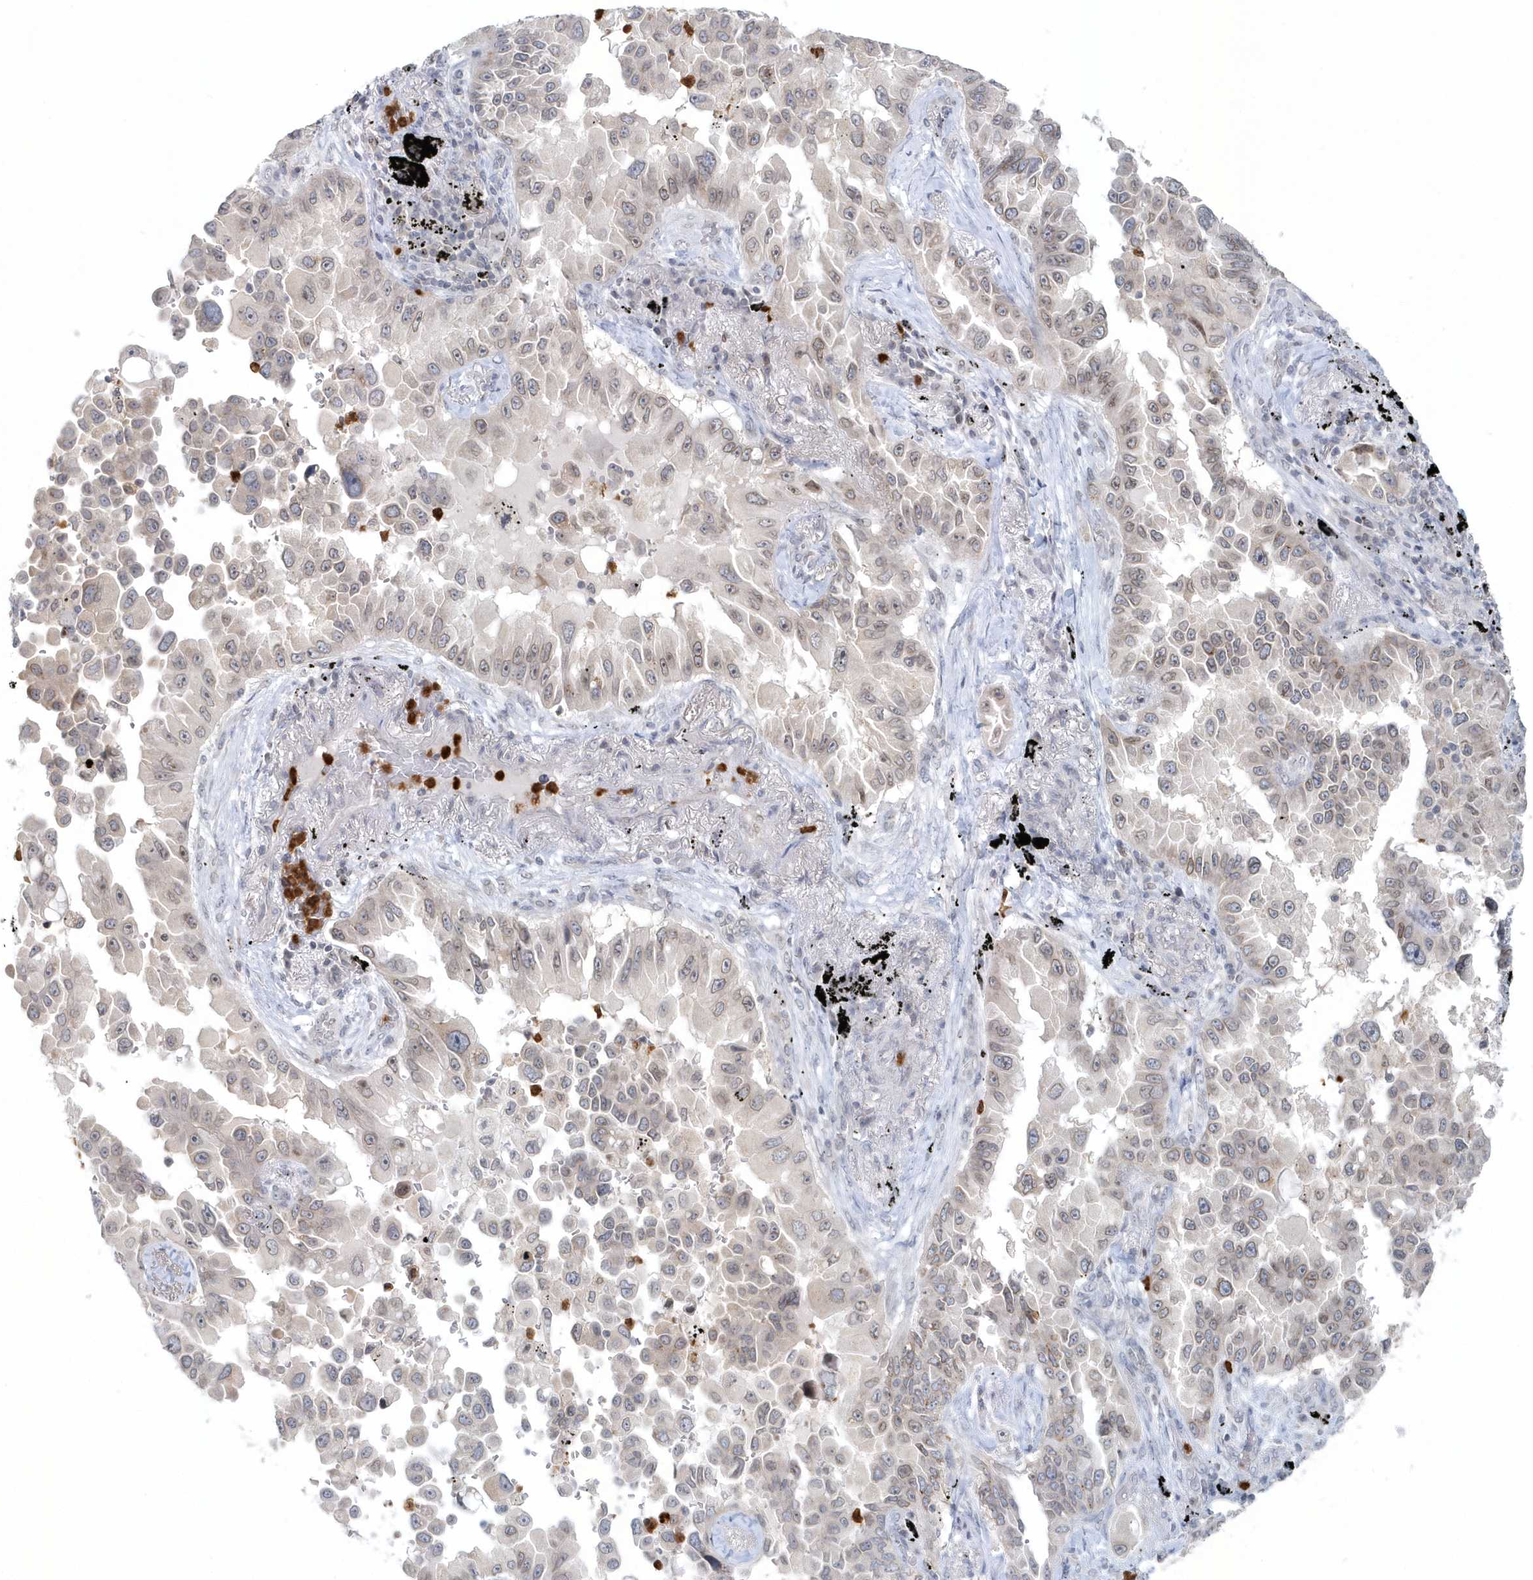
{"staining": {"intensity": "weak", "quantity": "25%-75%", "location": "cytoplasmic/membranous,nuclear"}, "tissue": "lung cancer", "cell_type": "Tumor cells", "image_type": "cancer", "snomed": [{"axis": "morphology", "description": "Adenocarcinoma, NOS"}, {"axis": "topography", "description": "Lung"}], "caption": "An immunohistochemistry (IHC) photomicrograph of neoplastic tissue is shown. Protein staining in brown labels weak cytoplasmic/membranous and nuclear positivity in lung cancer (adenocarcinoma) within tumor cells. Using DAB (brown) and hematoxylin (blue) stains, captured at high magnification using brightfield microscopy.", "gene": "NUP54", "patient": {"sex": "female", "age": 67}}